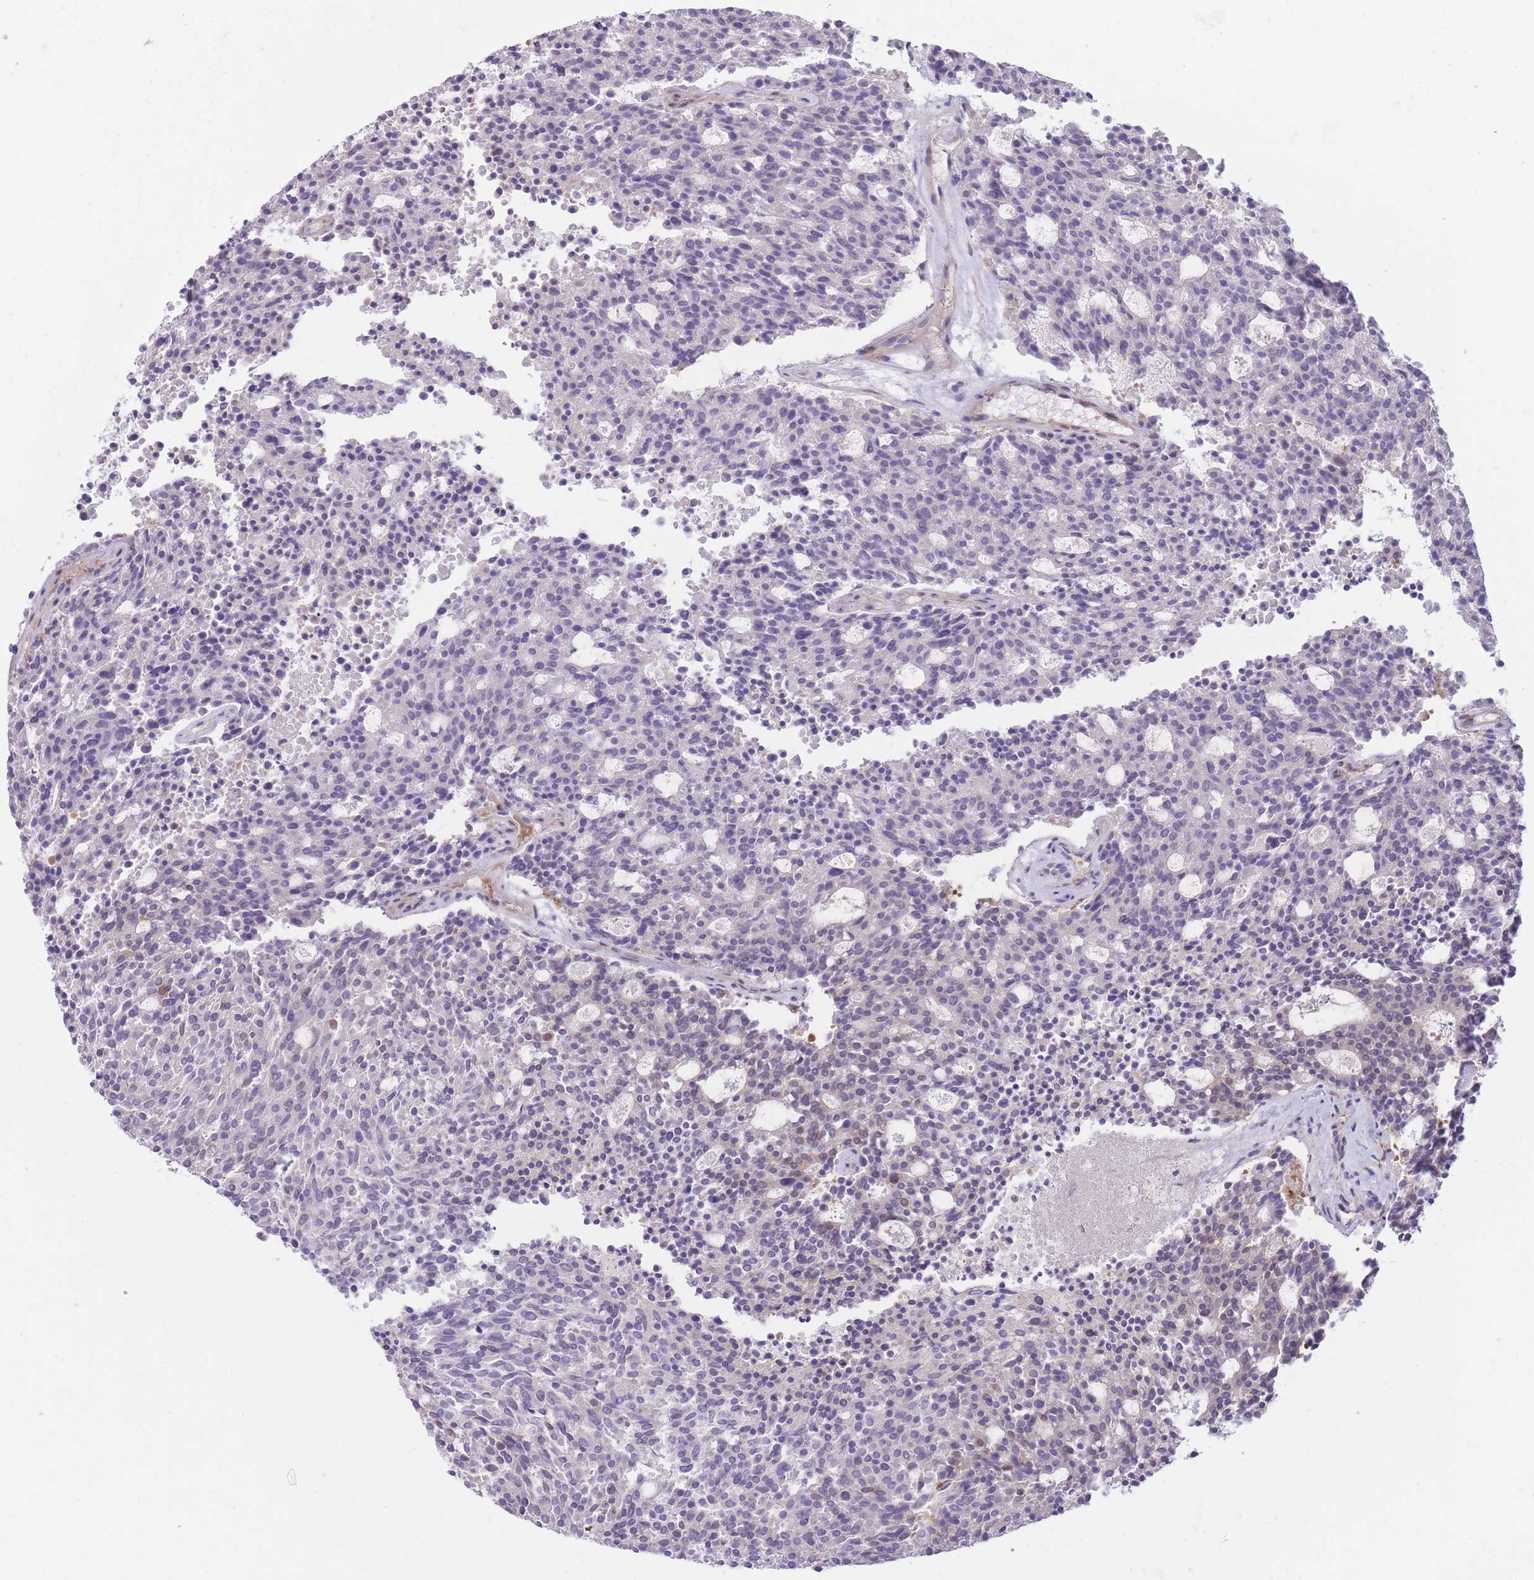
{"staining": {"intensity": "weak", "quantity": "25%-75%", "location": "cytoplasmic/membranous,nuclear"}, "tissue": "carcinoid", "cell_type": "Tumor cells", "image_type": "cancer", "snomed": [{"axis": "morphology", "description": "Carcinoid, malignant, NOS"}, {"axis": "topography", "description": "Pancreas"}], "caption": "Immunohistochemistry (IHC) (DAB (3,3'-diaminobenzidine)) staining of human malignant carcinoid reveals weak cytoplasmic/membranous and nuclear protein expression in about 25%-75% of tumor cells.", "gene": "OR11H12", "patient": {"sex": "female", "age": 54}}